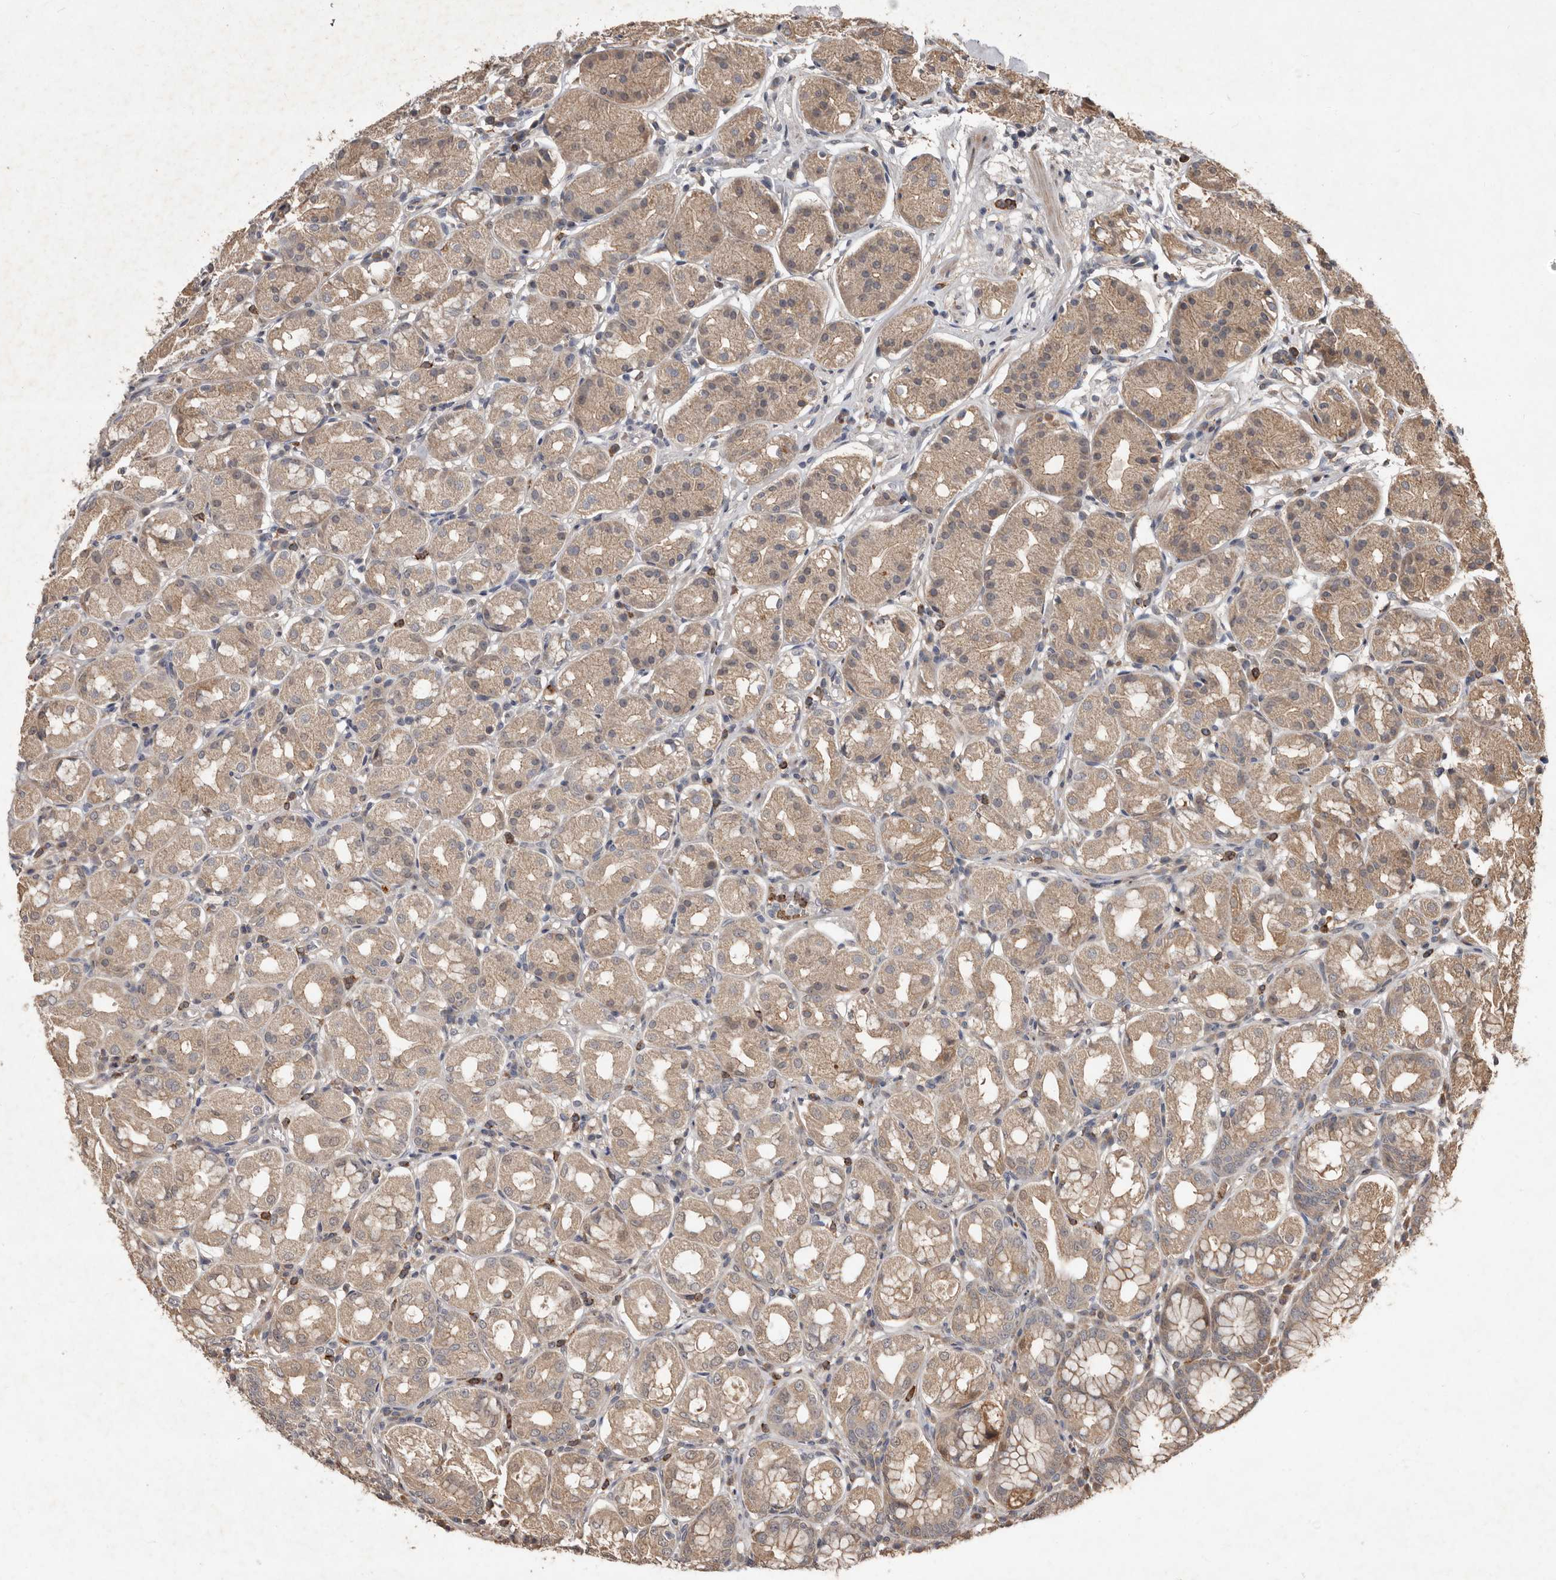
{"staining": {"intensity": "weak", "quantity": ">75%", "location": "cytoplasmic/membranous"}, "tissue": "stomach", "cell_type": "Glandular cells", "image_type": "normal", "snomed": [{"axis": "morphology", "description": "Normal tissue, NOS"}, {"axis": "topography", "description": "Stomach"}, {"axis": "topography", "description": "Stomach, lower"}], "caption": "Weak cytoplasmic/membranous positivity is present in about >75% of glandular cells in benign stomach.", "gene": "KIF26B", "patient": {"sex": "female", "age": 56}}